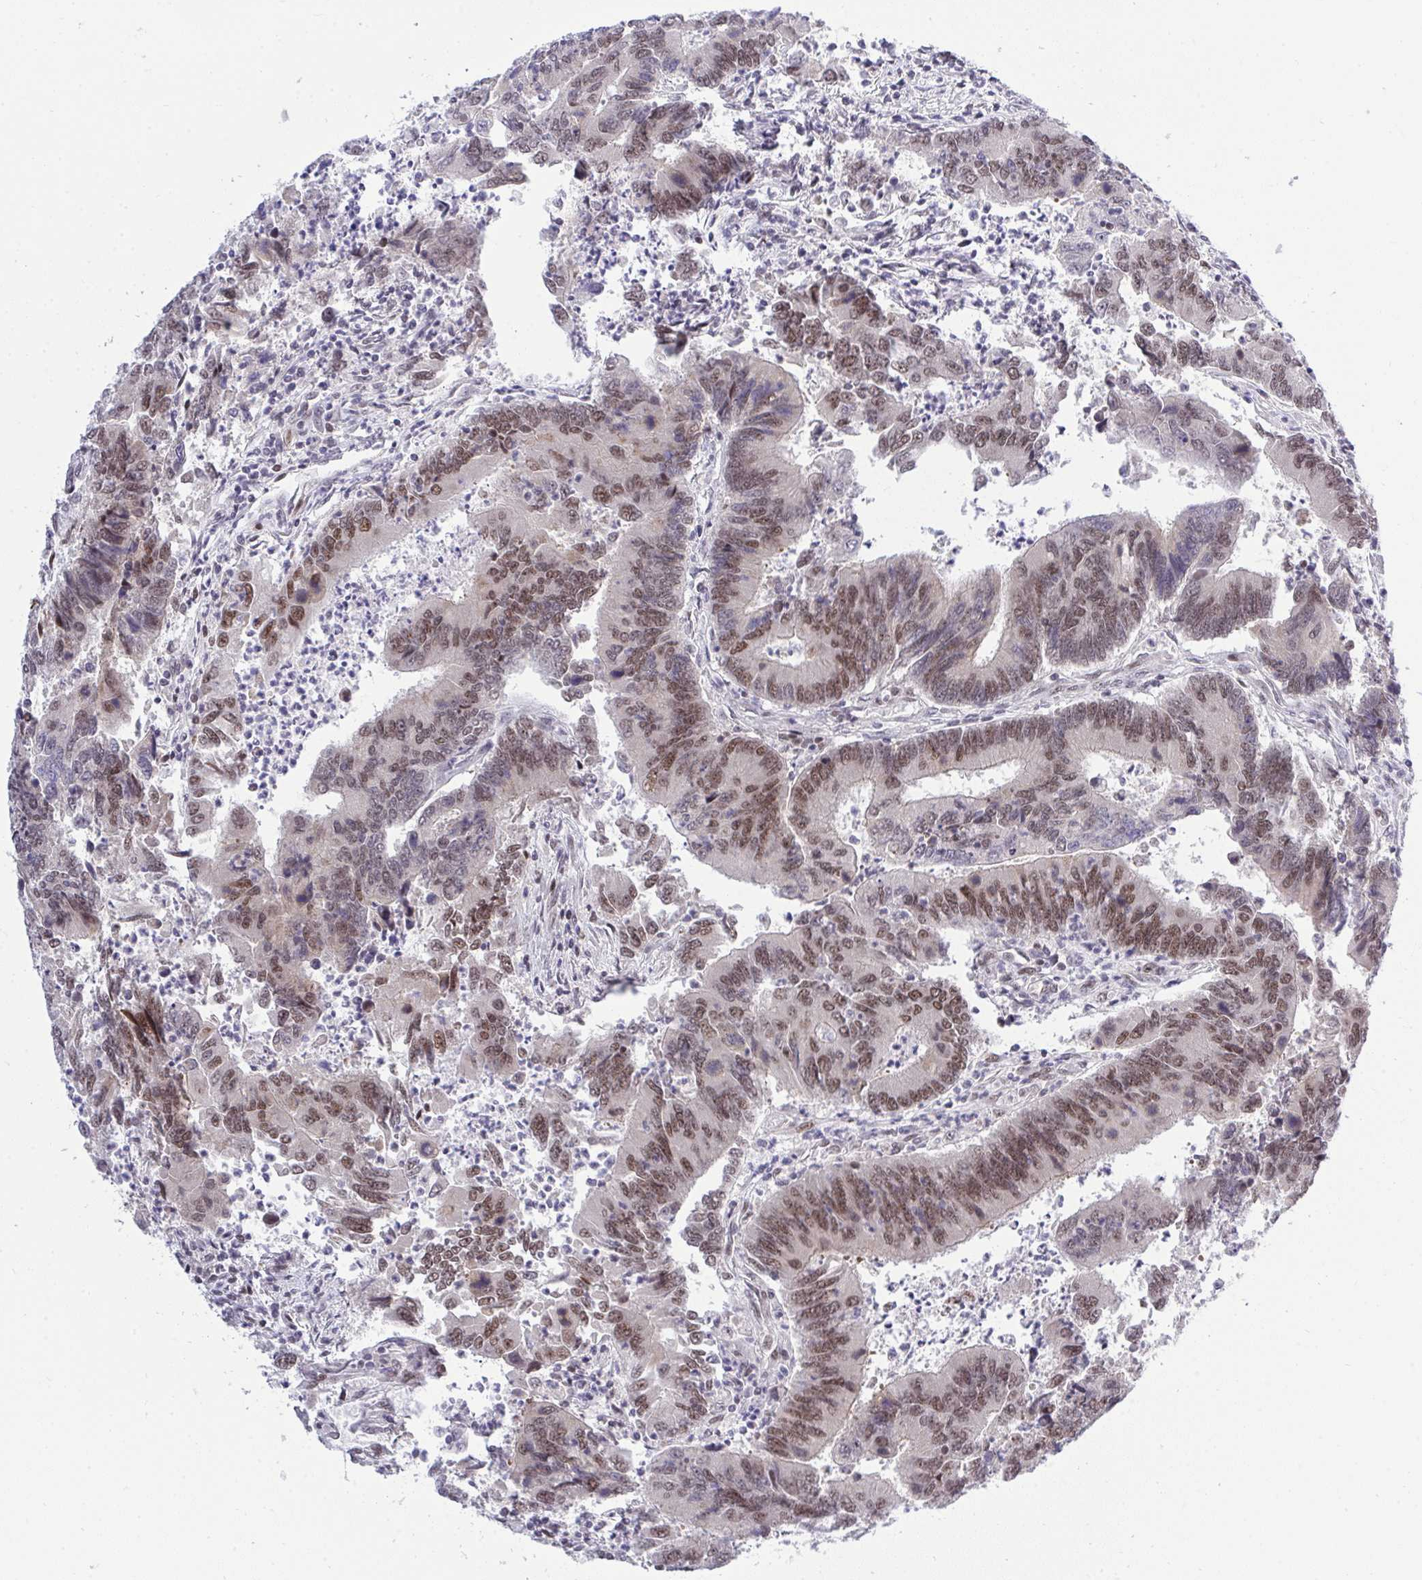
{"staining": {"intensity": "moderate", "quantity": "25%-75%", "location": "nuclear"}, "tissue": "colorectal cancer", "cell_type": "Tumor cells", "image_type": "cancer", "snomed": [{"axis": "morphology", "description": "Adenocarcinoma, NOS"}, {"axis": "topography", "description": "Colon"}], "caption": "Tumor cells reveal medium levels of moderate nuclear positivity in about 25%-75% of cells in adenocarcinoma (colorectal). (Stains: DAB (3,3'-diaminobenzidine) in brown, nuclei in blue, Microscopy: brightfield microscopy at high magnification).", "gene": "RFC4", "patient": {"sex": "female", "age": 67}}